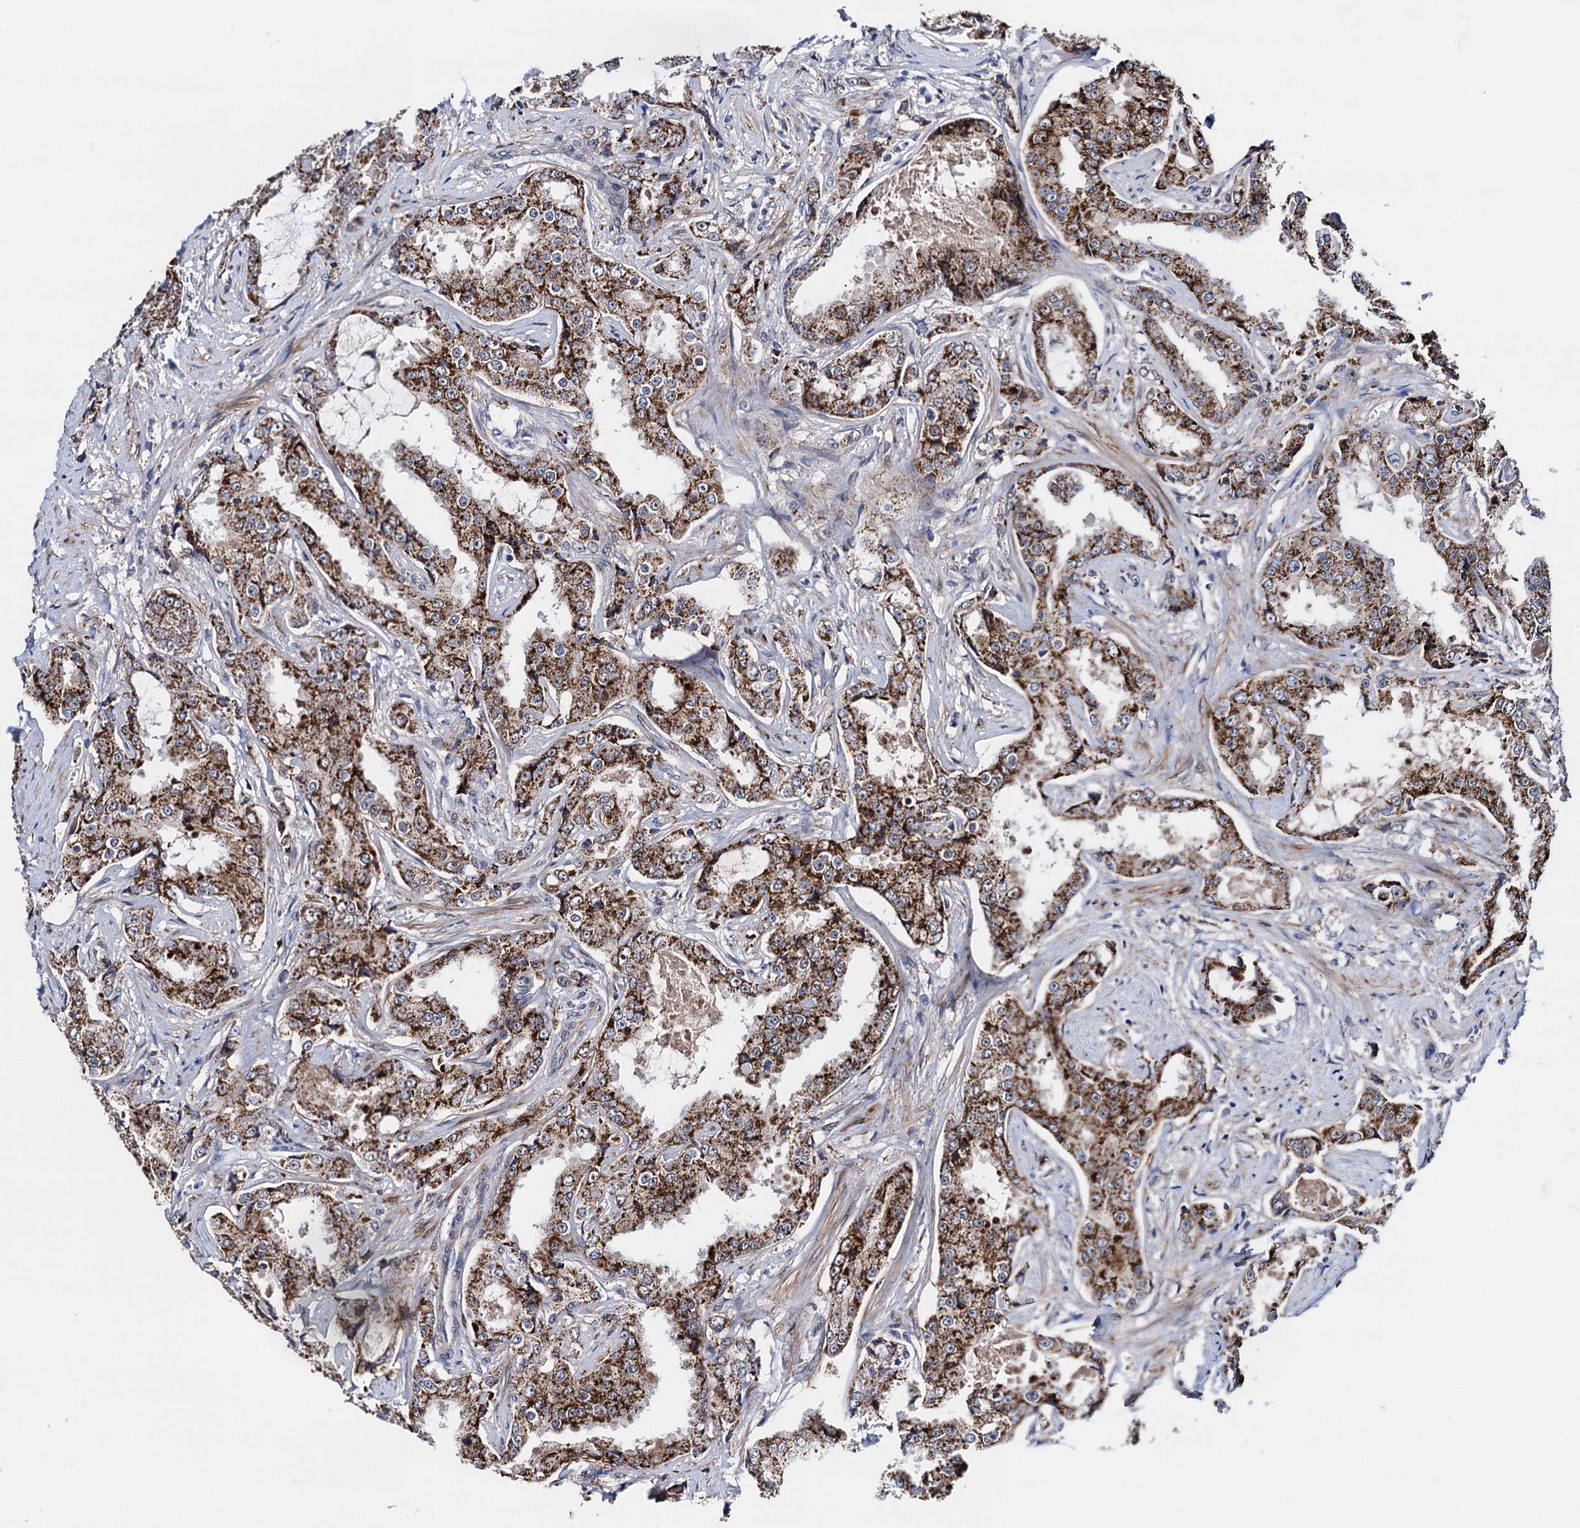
{"staining": {"intensity": "strong", "quantity": ">75%", "location": "cytoplasmic/membranous"}, "tissue": "prostate cancer", "cell_type": "Tumor cells", "image_type": "cancer", "snomed": [{"axis": "morphology", "description": "Adenocarcinoma, High grade"}, {"axis": "topography", "description": "Prostate"}], "caption": "Immunohistochemistry (IHC) (DAB (3,3'-diaminobenzidine)) staining of human prostate cancer reveals strong cytoplasmic/membranous protein positivity in about >75% of tumor cells.", "gene": "COA4", "patient": {"sex": "male", "age": 73}}